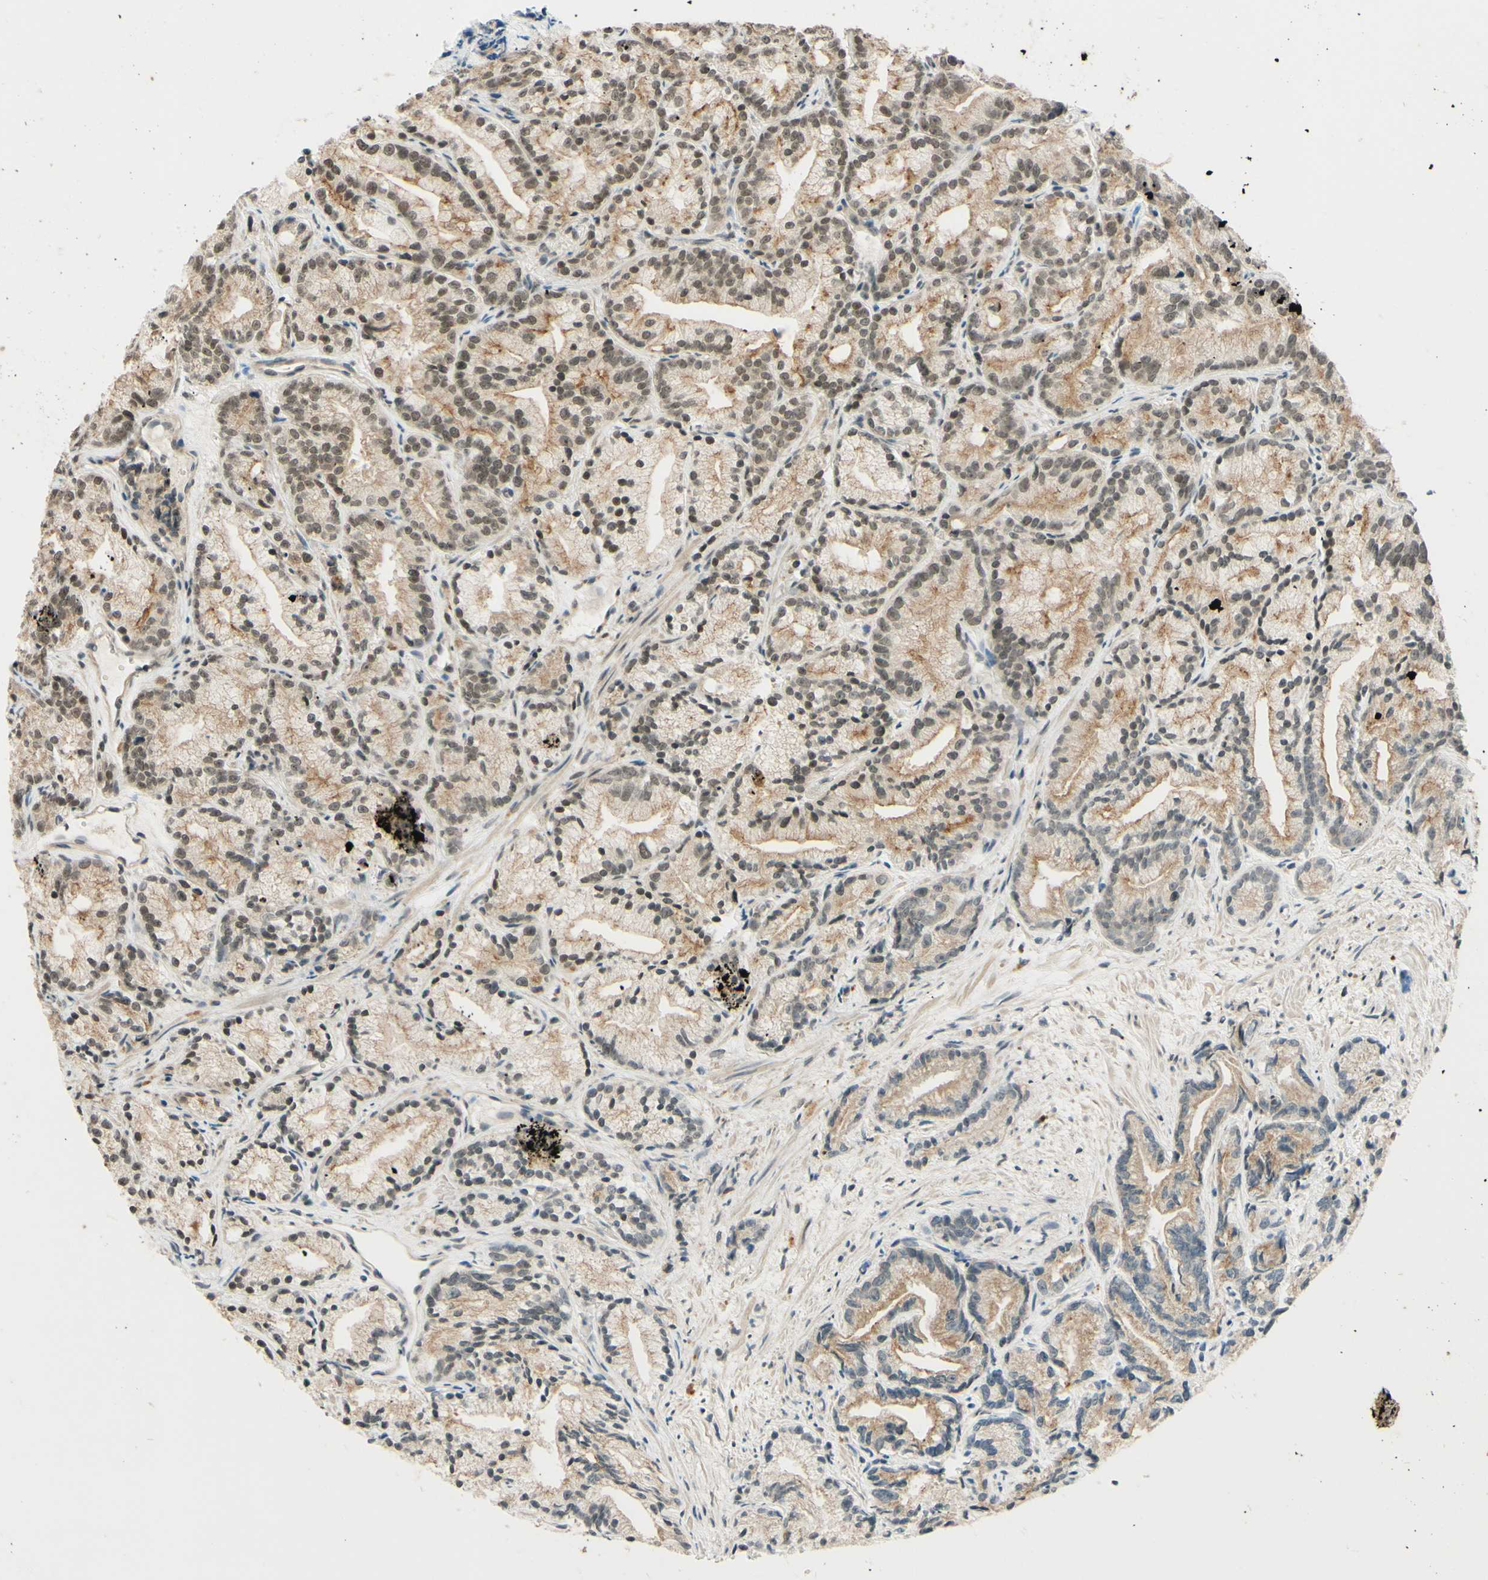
{"staining": {"intensity": "weak", "quantity": ">75%", "location": "nuclear"}, "tissue": "prostate cancer", "cell_type": "Tumor cells", "image_type": "cancer", "snomed": [{"axis": "morphology", "description": "Adenocarcinoma, Low grade"}, {"axis": "topography", "description": "Prostate"}], "caption": "High-magnification brightfield microscopy of prostate cancer stained with DAB (brown) and counterstained with hematoxylin (blue). tumor cells exhibit weak nuclear staining is present in approximately>75% of cells.", "gene": "SMARCB1", "patient": {"sex": "male", "age": 89}}